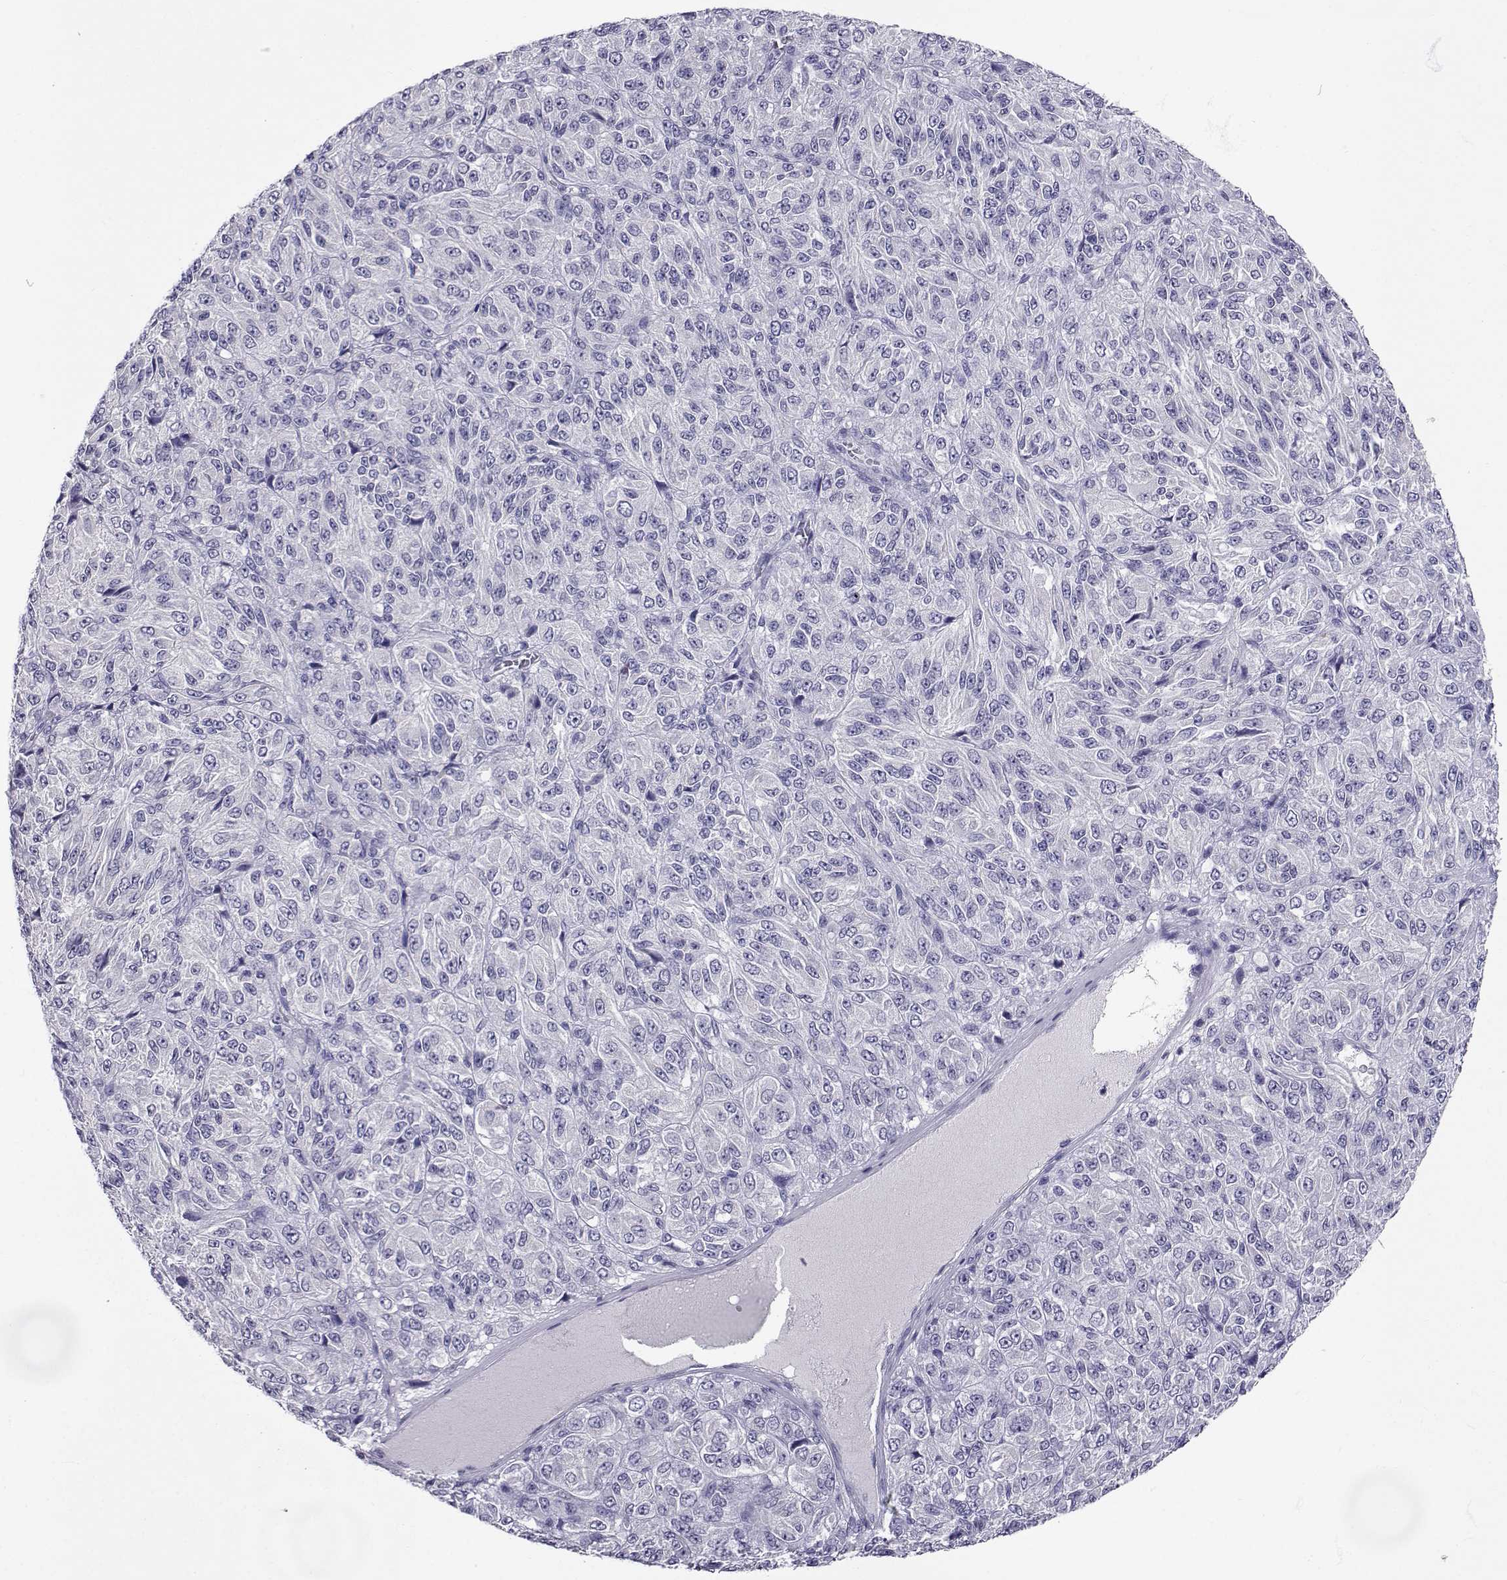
{"staining": {"intensity": "negative", "quantity": "none", "location": "none"}, "tissue": "melanoma", "cell_type": "Tumor cells", "image_type": "cancer", "snomed": [{"axis": "morphology", "description": "Malignant melanoma, Metastatic site"}, {"axis": "topography", "description": "Brain"}], "caption": "Photomicrograph shows no significant protein positivity in tumor cells of malignant melanoma (metastatic site). Brightfield microscopy of IHC stained with DAB (3,3'-diaminobenzidine) (brown) and hematoxylin (blue), captured at high magnification.", "gene": "SLC6A3", "patient": {"sex": "female", "age": 56}}